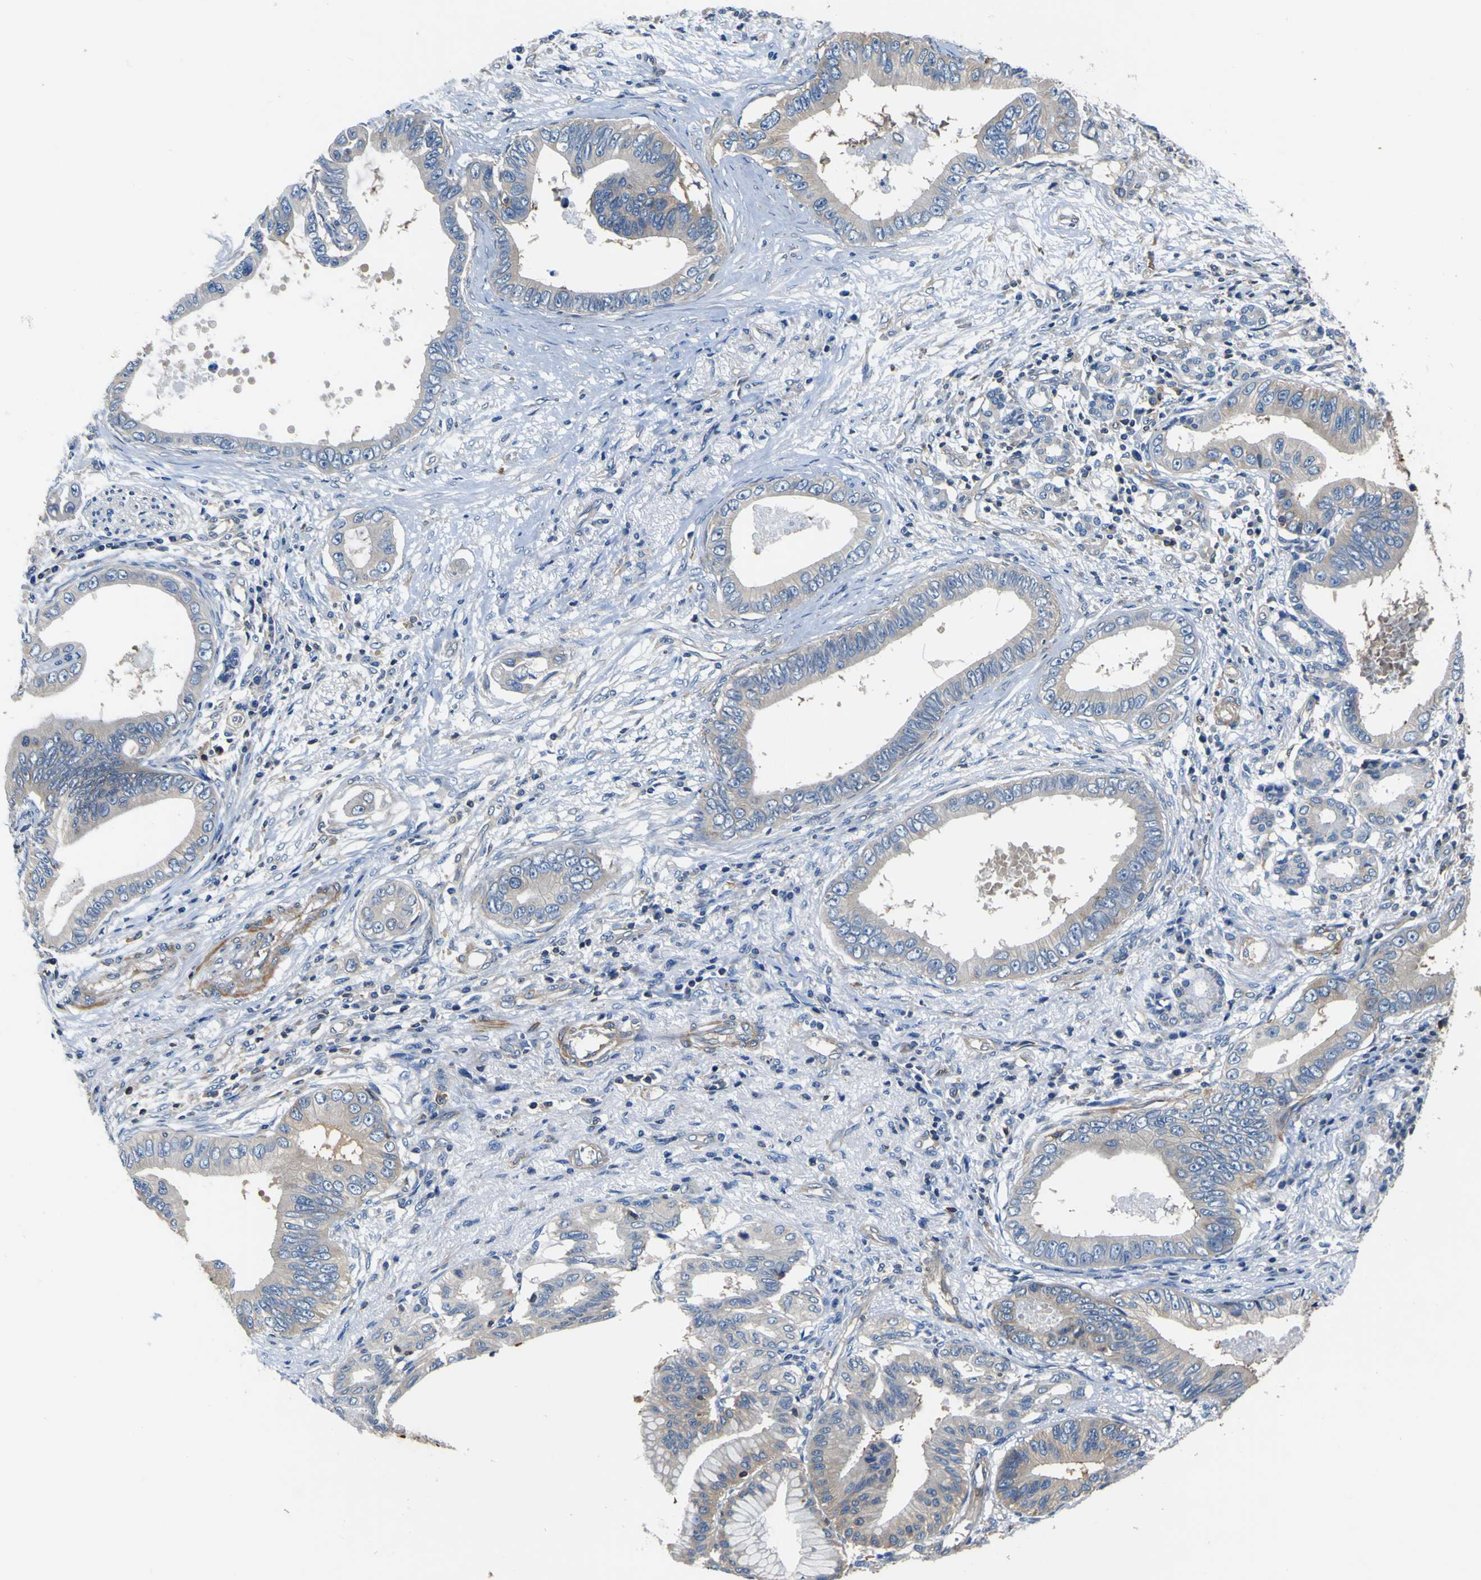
{"staining": {"intensity": "weak", "quantity": ">75%", "location": "cytoplasmic/membranous"}, "tissue": "pancreatic cancer", "cell_type": "Tumor cells", "image_type": "cancer", "snomed": [{"axis": "morphology", "description": "Adenocarcinoma, NOS"}, {"axis": "topography", "description": "Pancreas"}], "caption": "Protein staining of adenocarcinoma (pancreatic) tissue displays weak cytoplasmic/membranous positivity in approximately >75% of tumor cells.", "gene": "CNR2", "patient": {"sex": "male", "age": 77}}